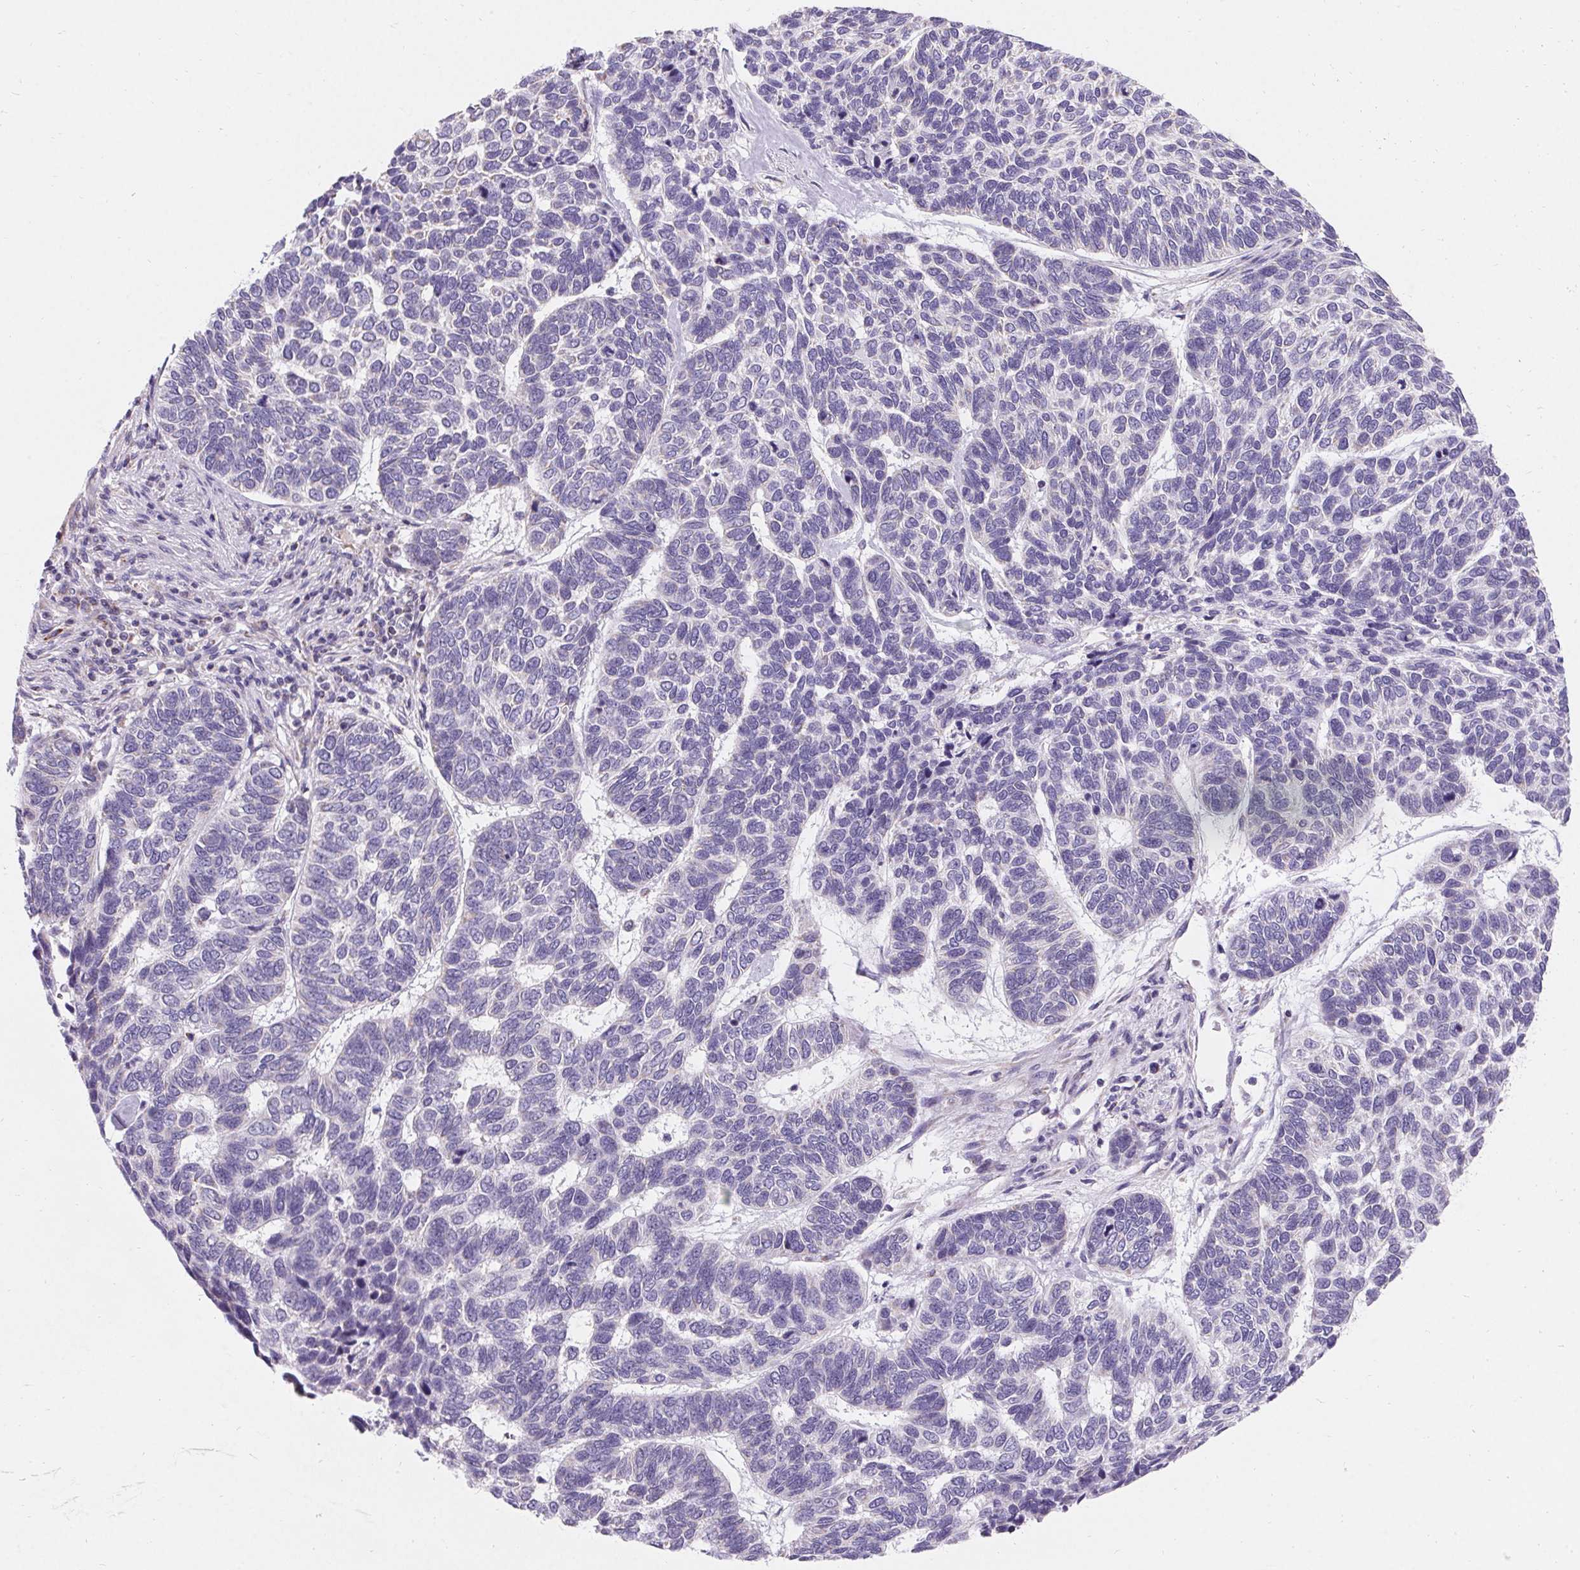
{"staining": {"intensity": "negative", "quantity": "none", "location": "none"}, "tissue": "skin cancer", "cell_type": "Tumor cells", "image_type": "cancer", "snomed": [{"axis": "morphology", "description": "Basal cell carcinoma"}, {"axis": "topography", "description": "Skin"}], "caption": "An image of skin cancer (basal cell carcinoma) stained for a protein demonstrates no brown staining in tumor cells. (Stains: DAB immunohistochemistry with hematoxylin counter stain, Microscopy: brightfield microscopy at high magnification).", "gene": "ASGR2", "patient": {"sex": "female", "age": 65}}